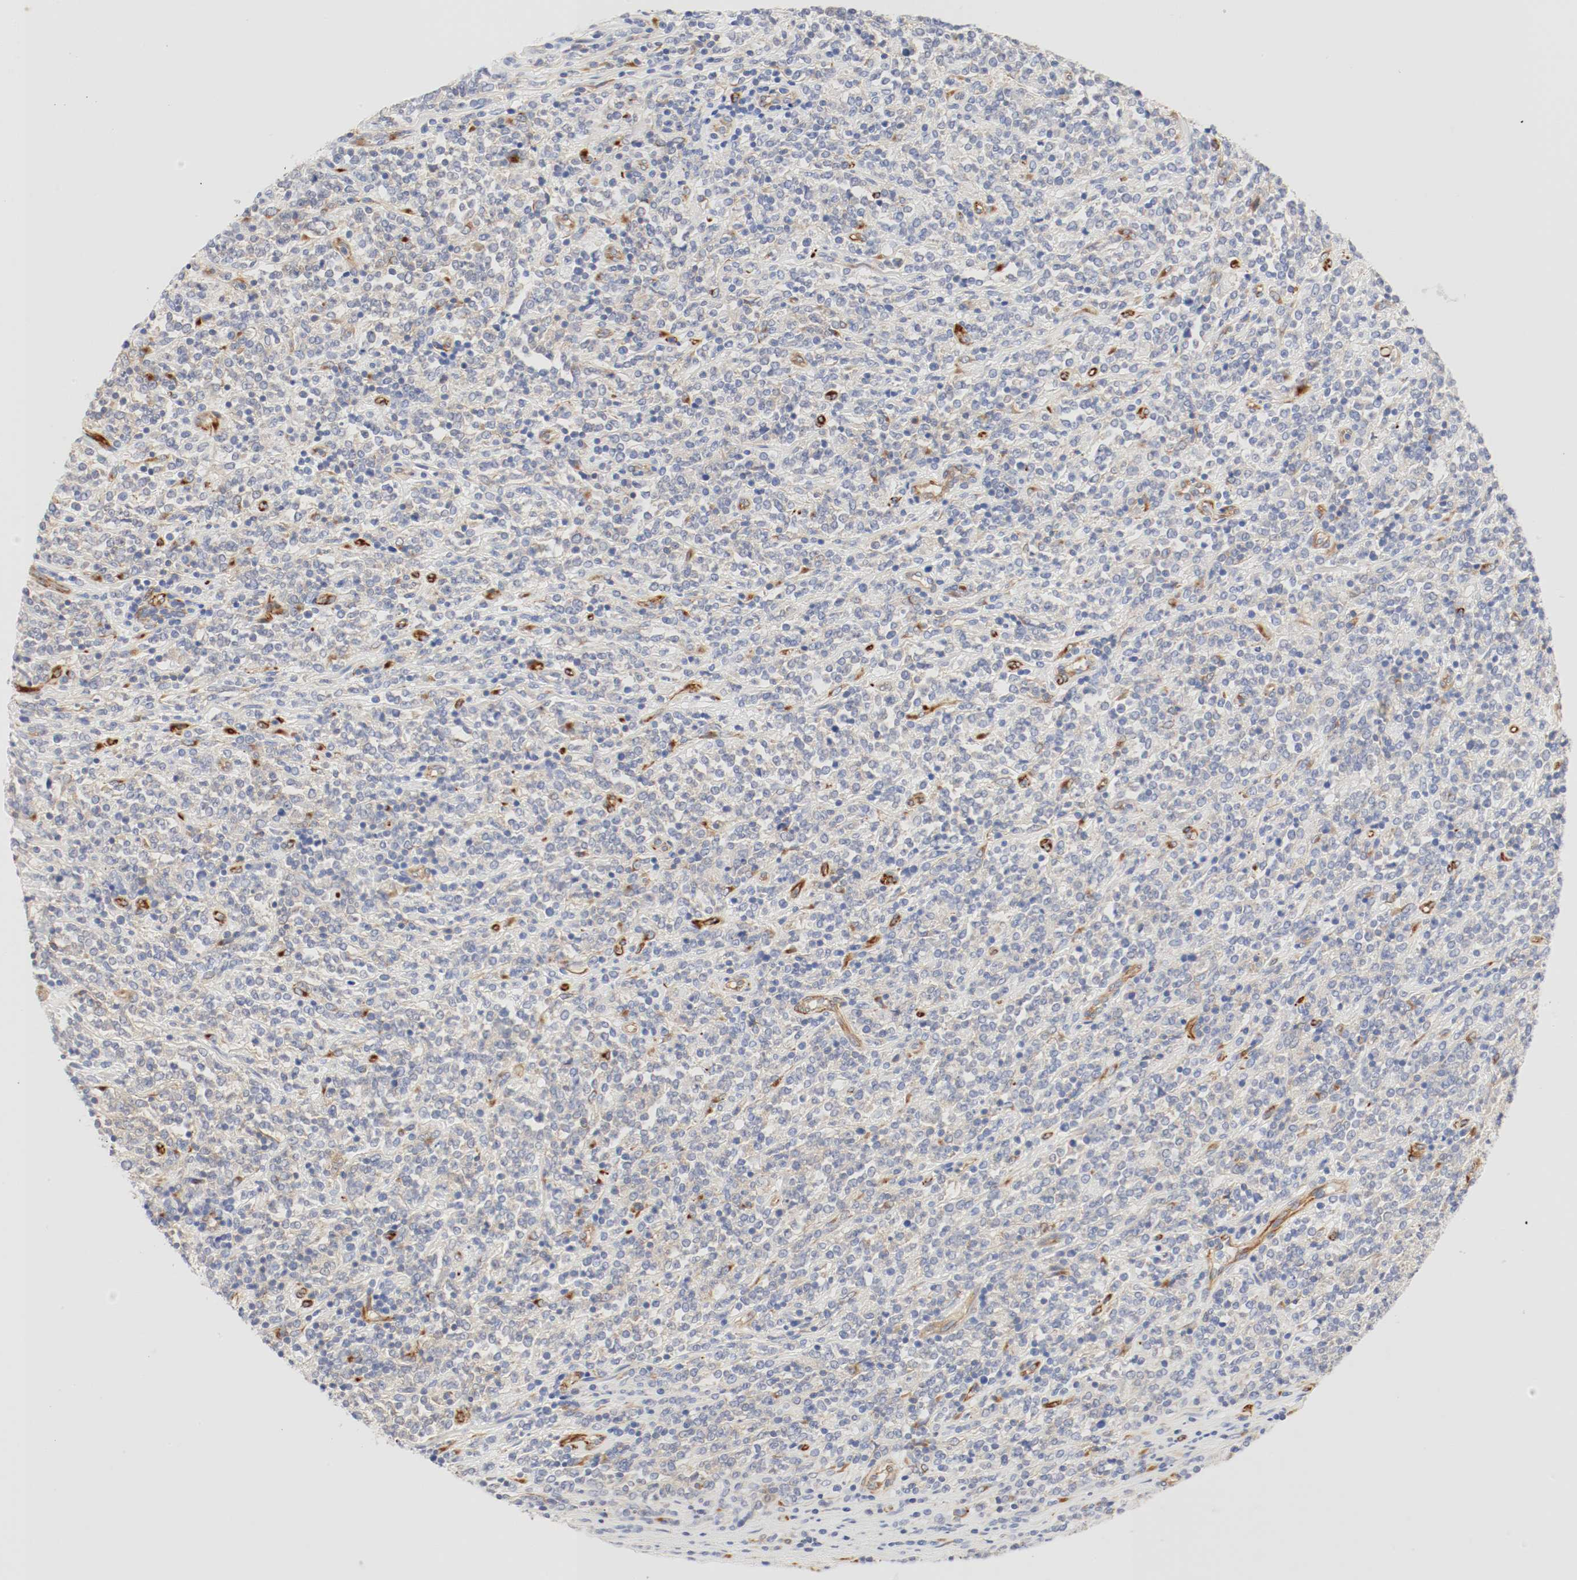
{"staining": {"intensity": "weak", "quantity": "25%-75%", "location": "cytoplasmic/membranous"}, "tissue": "lymphoma", "cell_type": "Tumor cells", "image_type": "cancer", "snomed": [{"axis": "morphology", "description": "Malignant lymphoma, non-Hodgkin's type, High grade"}, {"axis": "topography", "description": "Soft tissue"}], "caption": "Tumor cells demonstrate low levels of weak cytoplasmic/membranous expression in about 25%-75% of cells in human malignant lymphoma, non-Hodgkin's type (high-grade). Using DAB (3,3'-diaminobenzidine) (brown) and hematoxylin (blue) stains, captured at high magnification using brightfield microscopy.", "gene": "GIT1", "patient": {"sex": "male", "age": 18}}